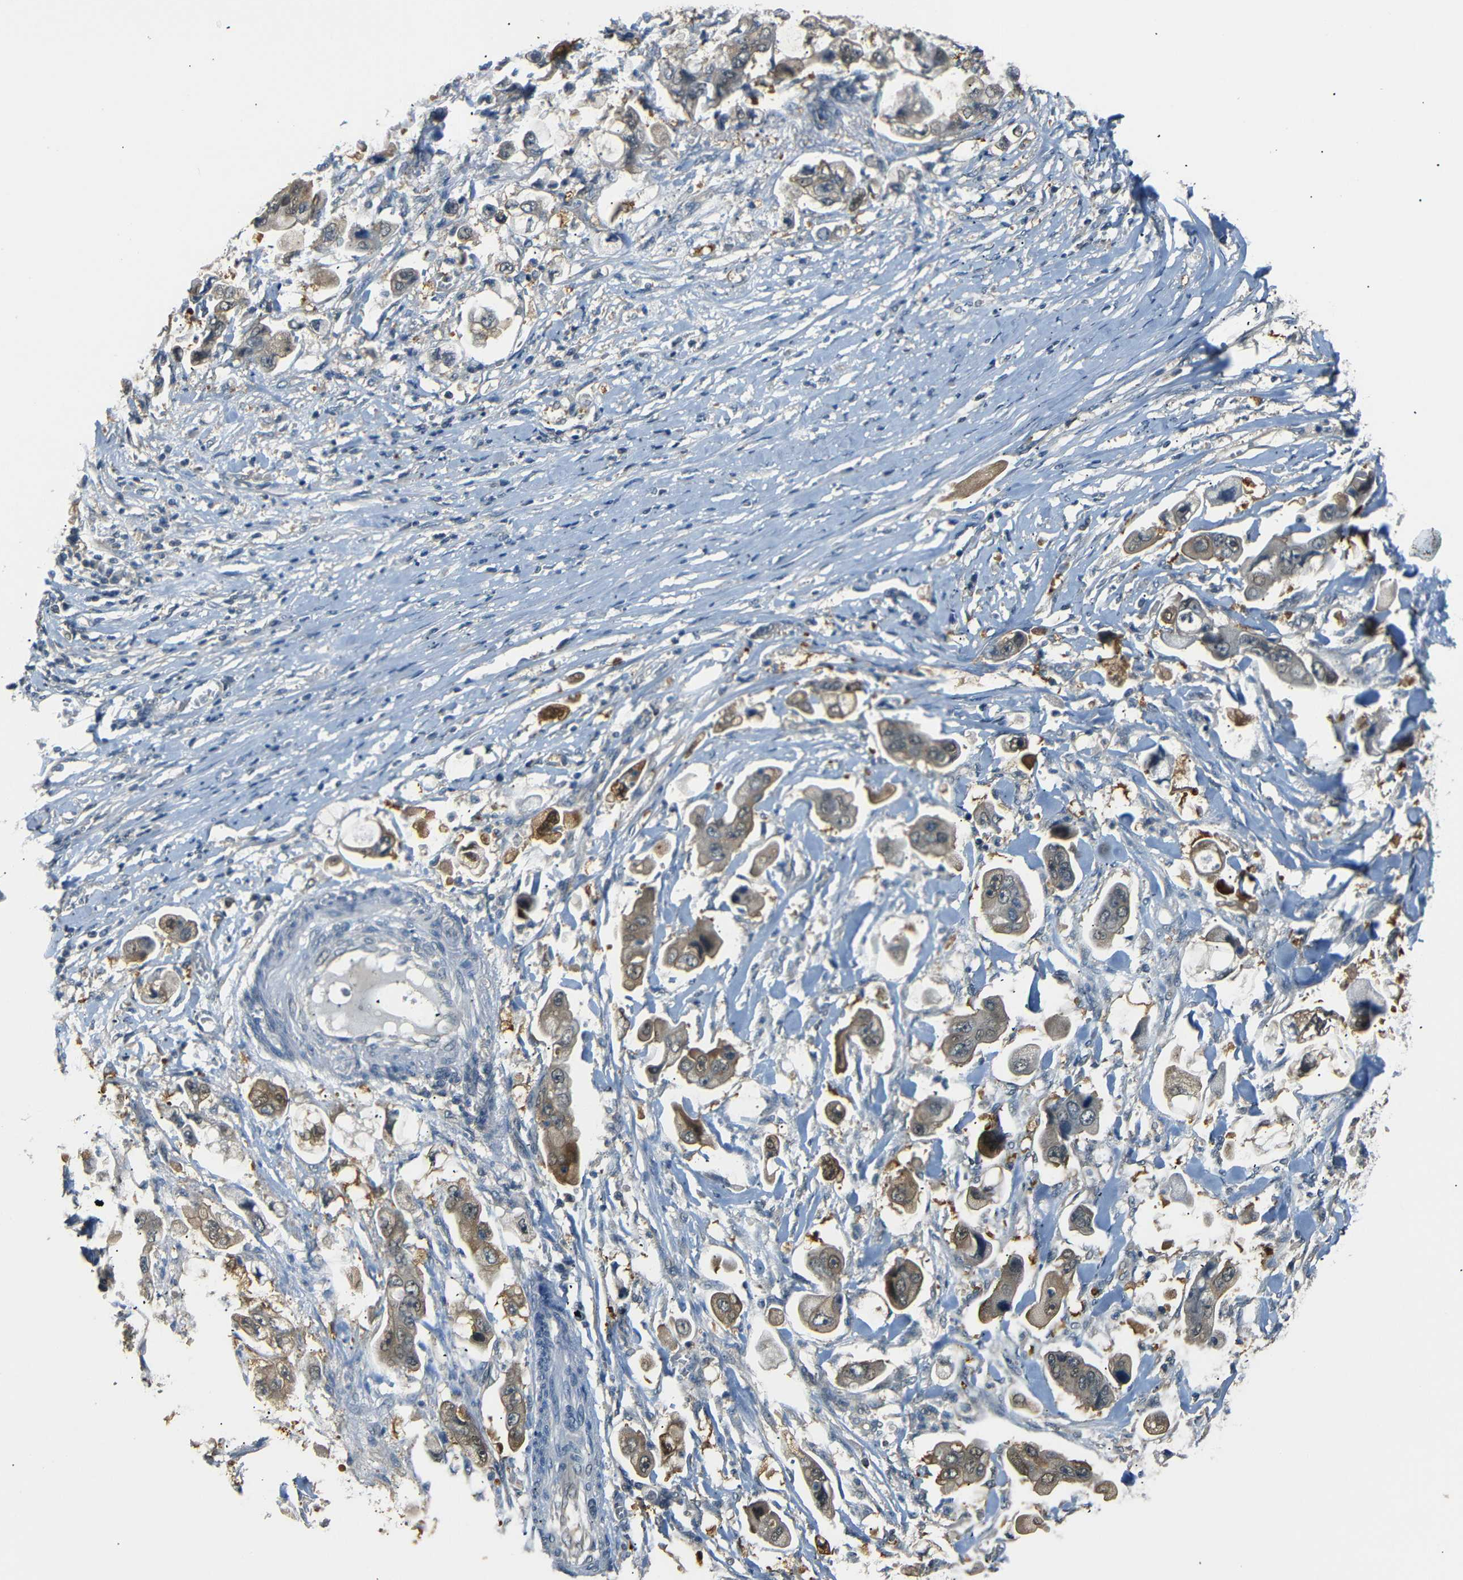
{"staining": {"intensity": "weak", "quantity": "25%-75%", "location": "cytoplasmic/membranous,nuclear"}, "tissue": "stomach cancer", "cell_type": "Tumor cells", "image_type": "cancer", "snomed": [{"axis": "morphology", "description": "Adenocarcinoma, NOS"}, {"axis": "topography", "description": "Stomach"}], "caption": "Immunohistochemistry of human stomach cancer displays low levels of weak cytoplasmic/membranous and nuclear staining in about 25%-75% of tumor cells.", "gene": "SFN", "patient": {"sex": "male", "age": 62}}